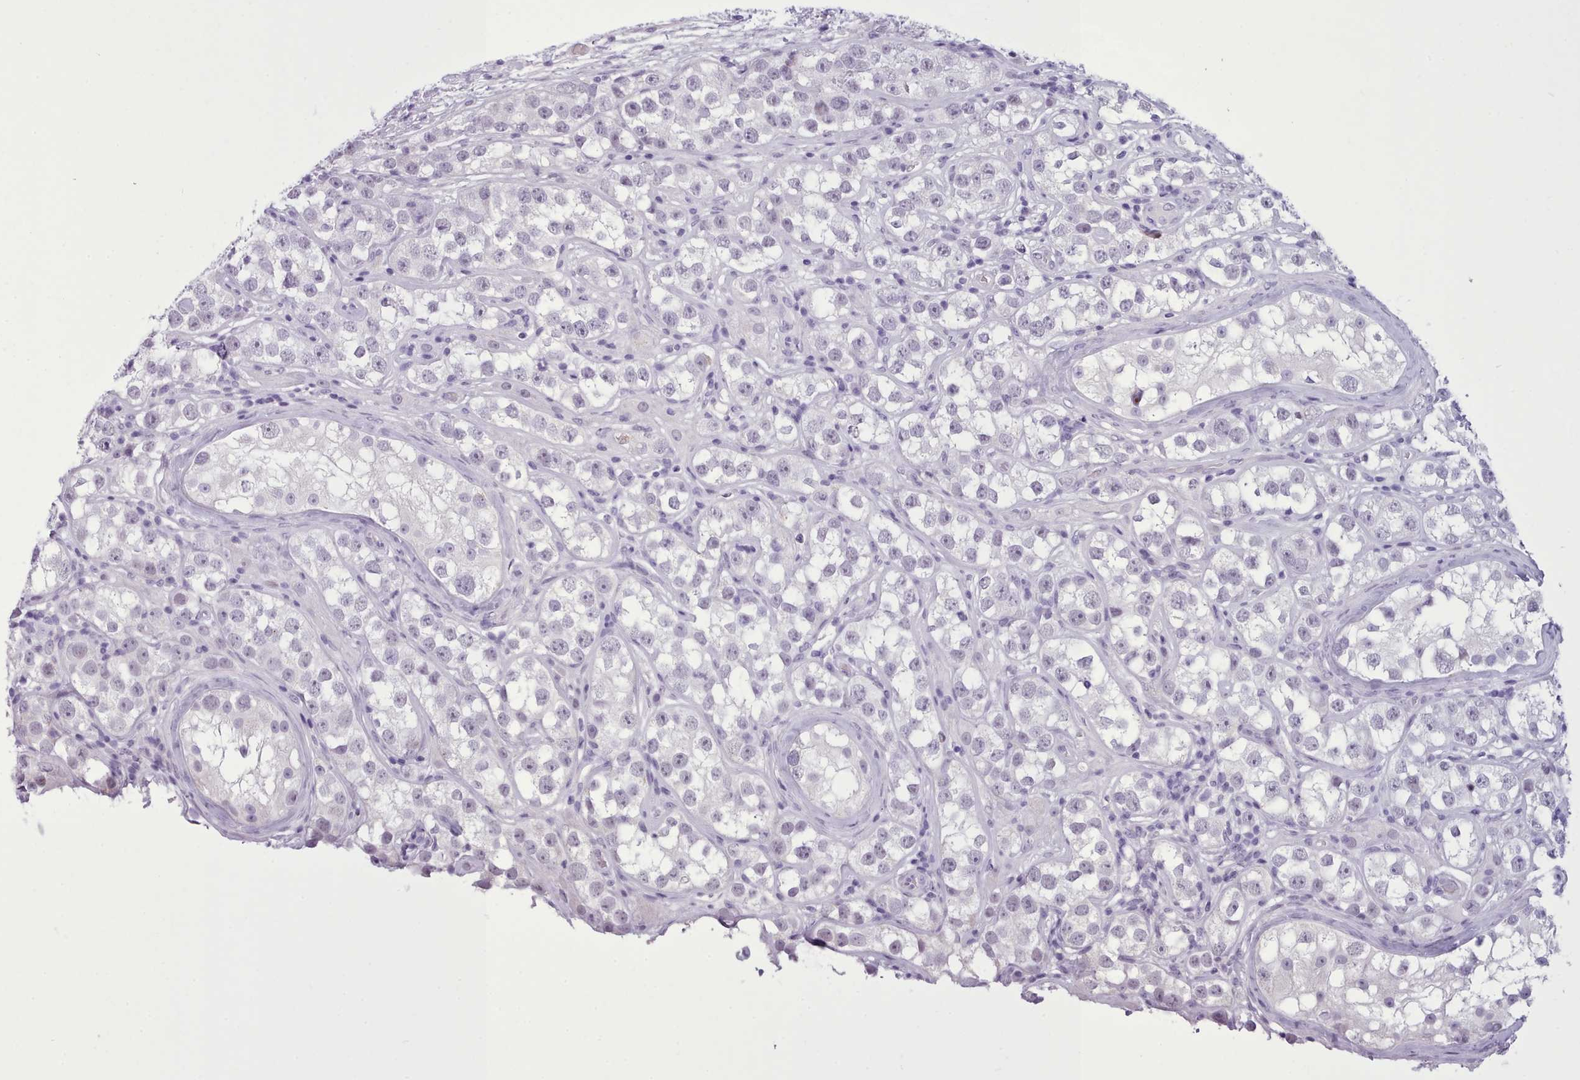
{"staining": {"intensity": "negative", "quantity": "none", "location": "none"}, "tissue": "testis cancer", "cell_type": "Tumor cells", "image_type": "cancer", "snomed": [{"axis": "morphology", "description": "Seminoma, NOS"}, {"axis": "topography", "description": "Testis"}], "caption": "IHC of human testis cancer (seminoma) shows no staining in tumor cells.", "gene": "FBXO48", "patient": {"sex": "male", "age": 28}}